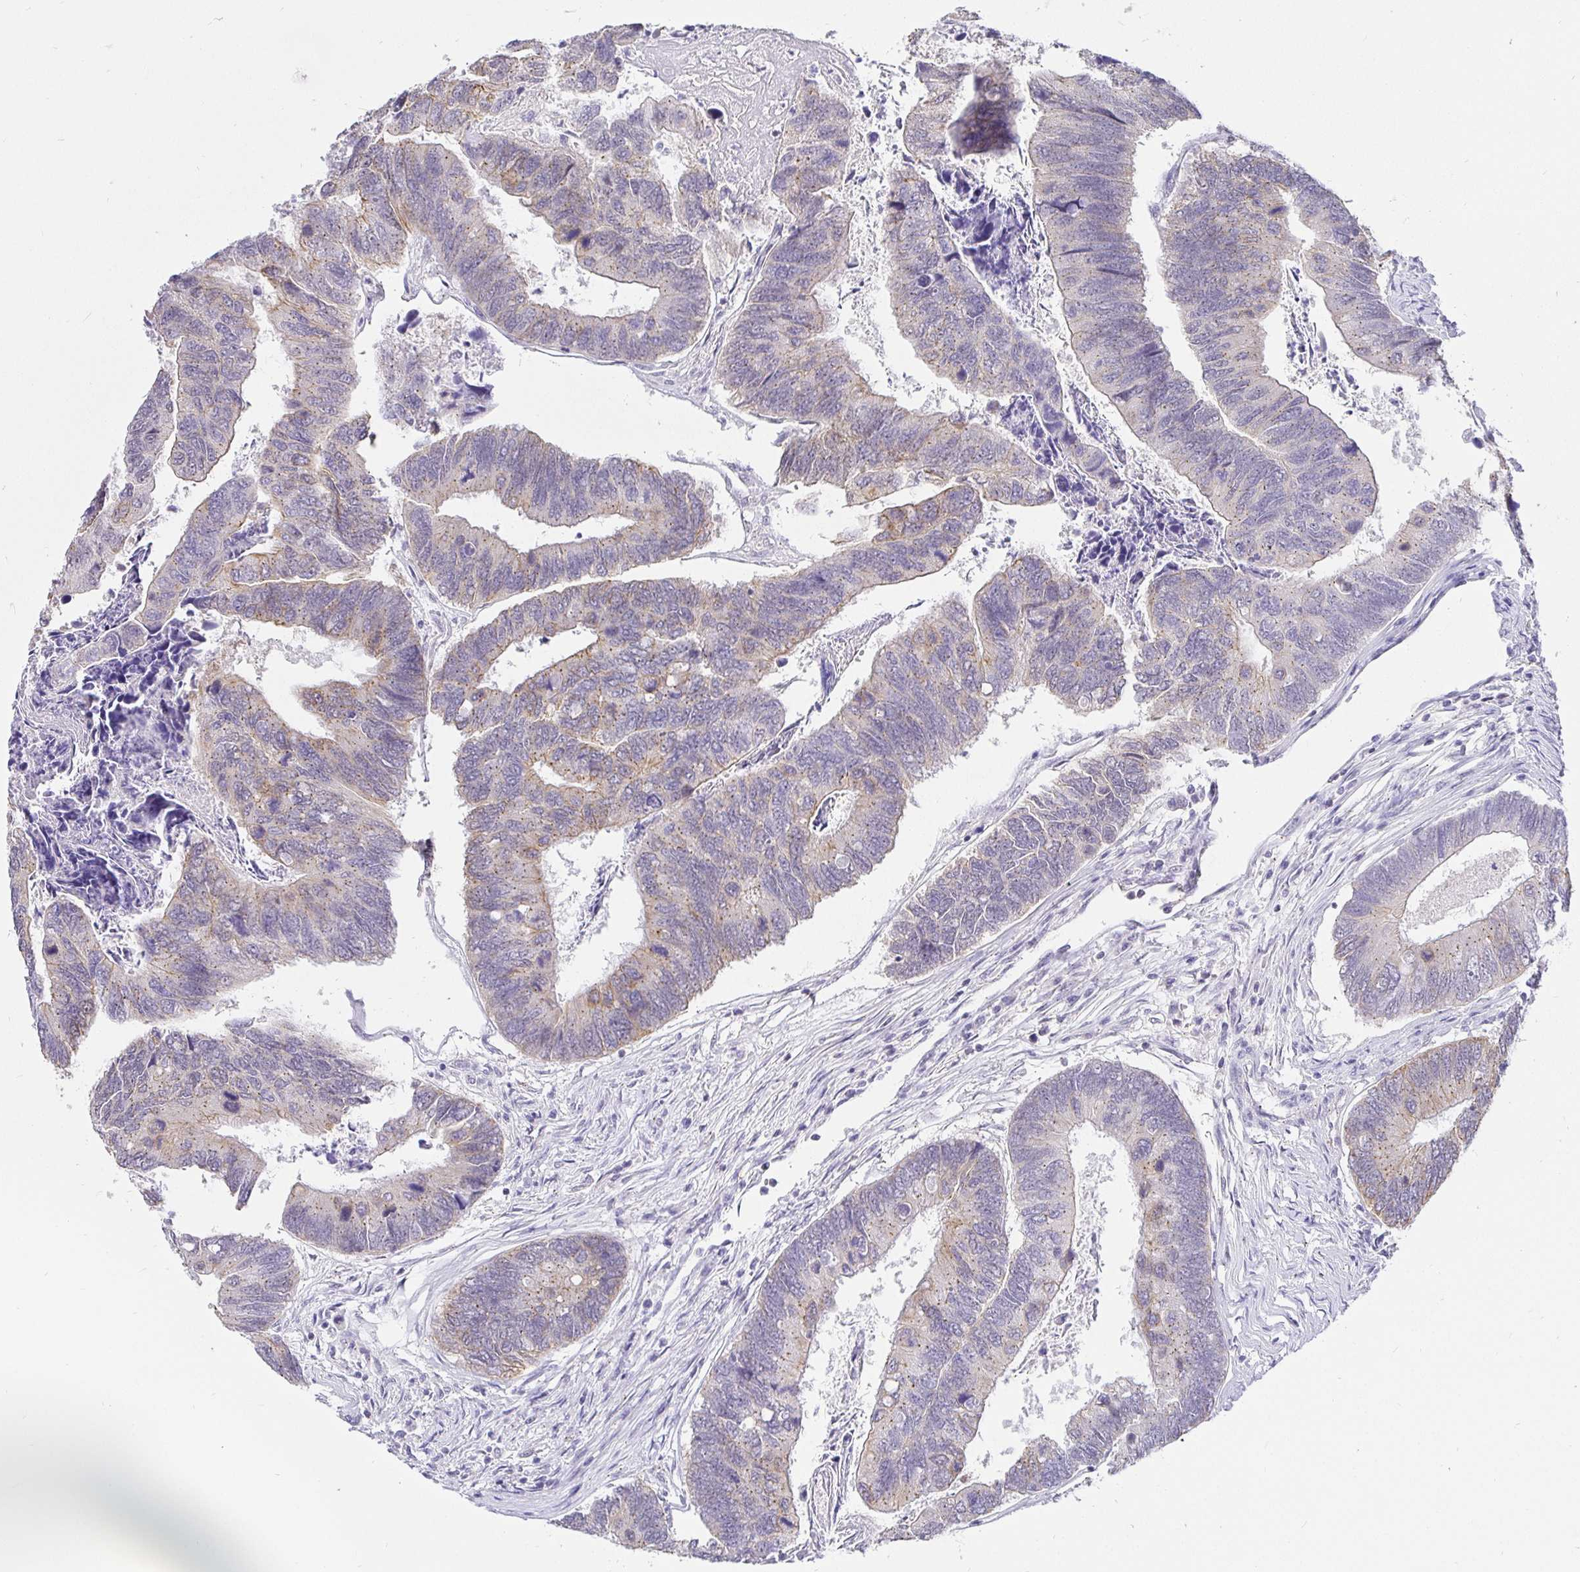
{"staining": {"intensity": "weak", "quantity": "25%-75%", "location": "cytoplasmic/membranous"}, "tissue": "colorectal cancer", "cell_type": "Tumor cells", "image_type": "cancer", "snomed": [{"axis": "morphology", "description": "Adenocarcinoma, NOS"}, {"axis": "topography", "description": "Colon"}], "caption": "Colorectal cancer stained with immunohistochemistry displays weak cytoplasmic/membranous expression in about 25%-75% of tumor cells.", "gene": "EZHIP", "patient": {"sex": "female", "age": 67}}